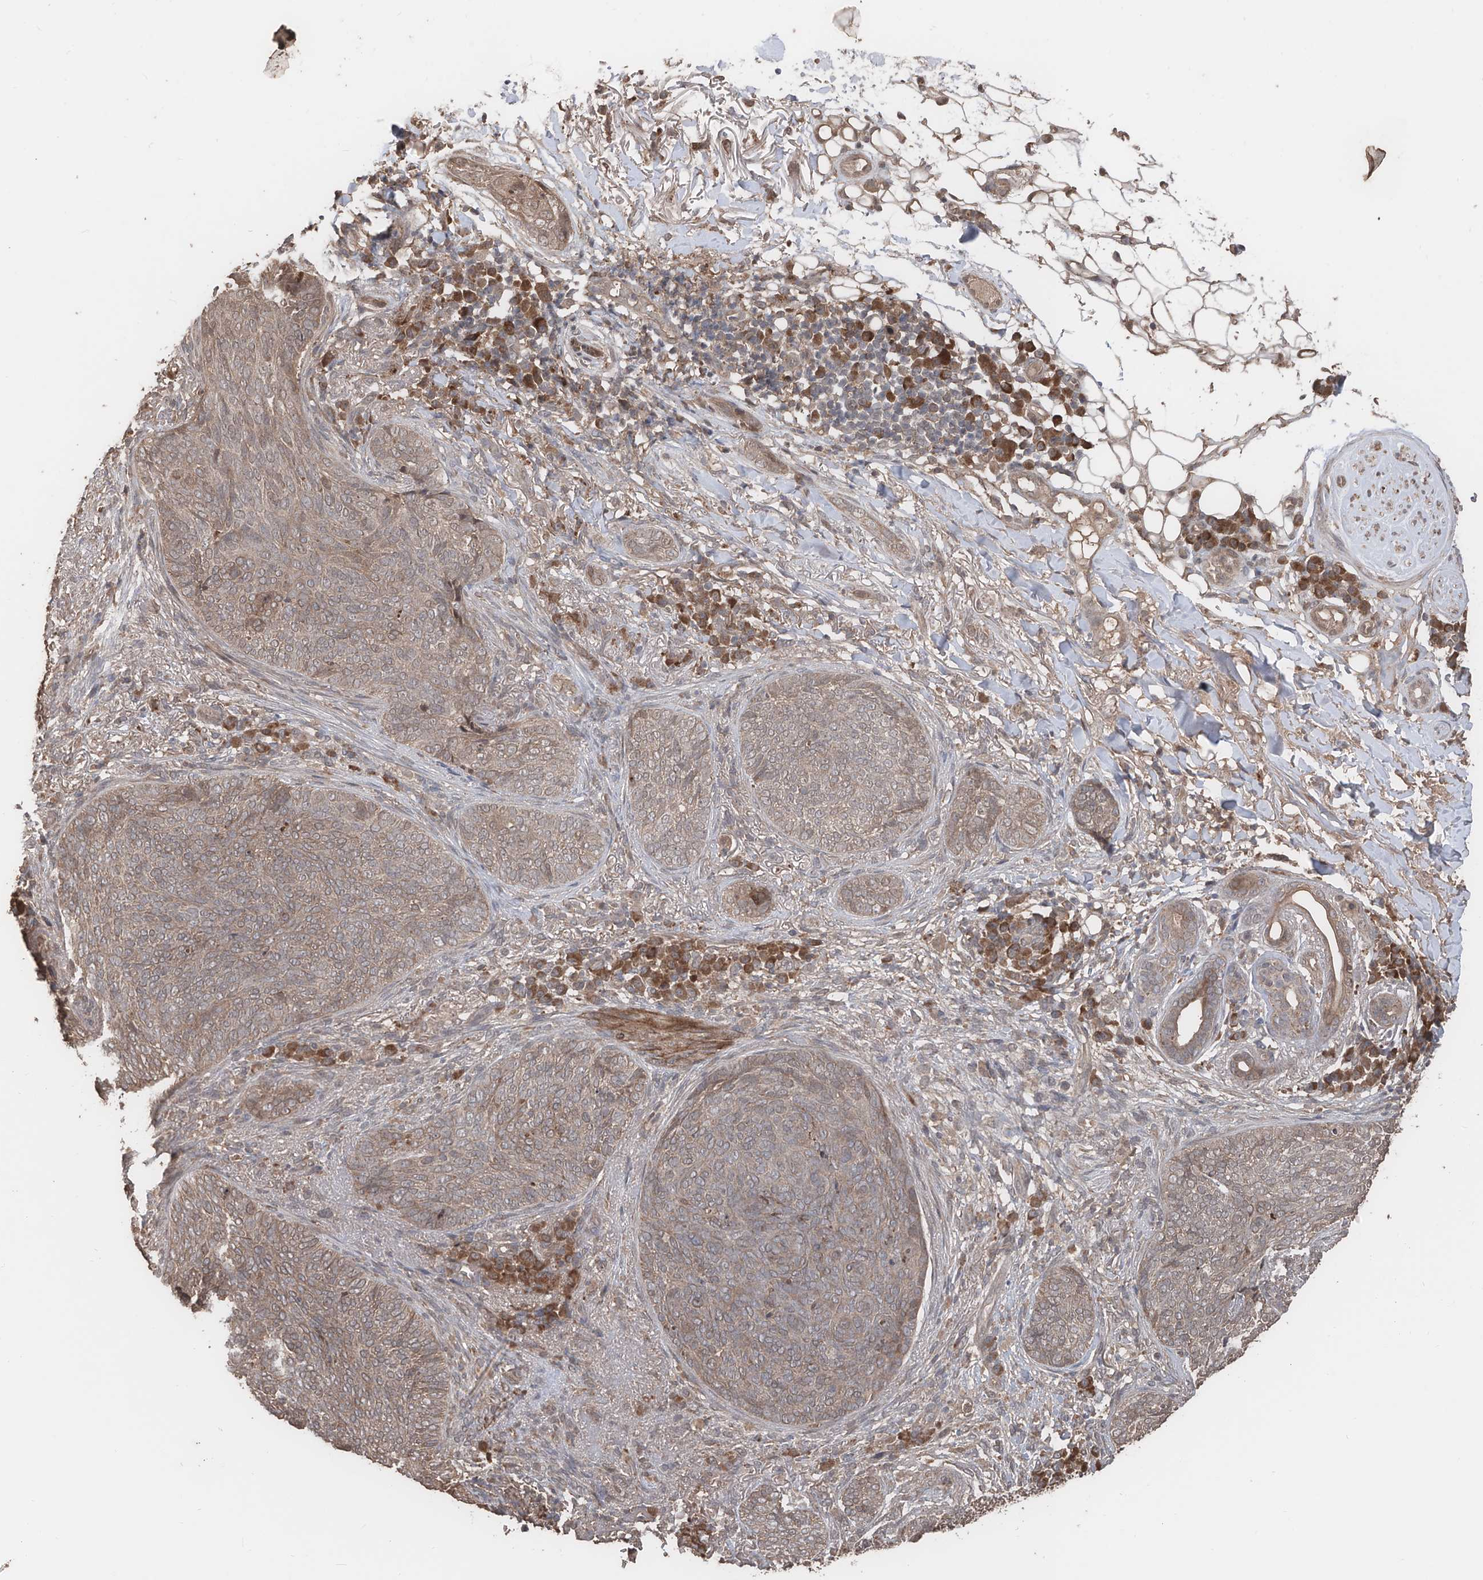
{"staining": {"intensity": "weak", "quantity": ">75%", "location": "cytoplasmic/membranous"}, "tissue": "skin cancer", "cell_type": "Tumor cells", "image_type": "cancer", "snomed": [{"axis": "morphology", "description": "Basal cell carcinoma"}, {"axis": "topography", "description": "Skin"}], "caption": "Immunohistochemistry micrograph of skin cancer (basal cell carcinoma) stained for a protein (brown), which exhibits low levels of weak cytoplasmic/membranous staining in about >75% of tumor cells.", "gene": "FAM135A", "patient": {"sex": "male", "age": 85}}